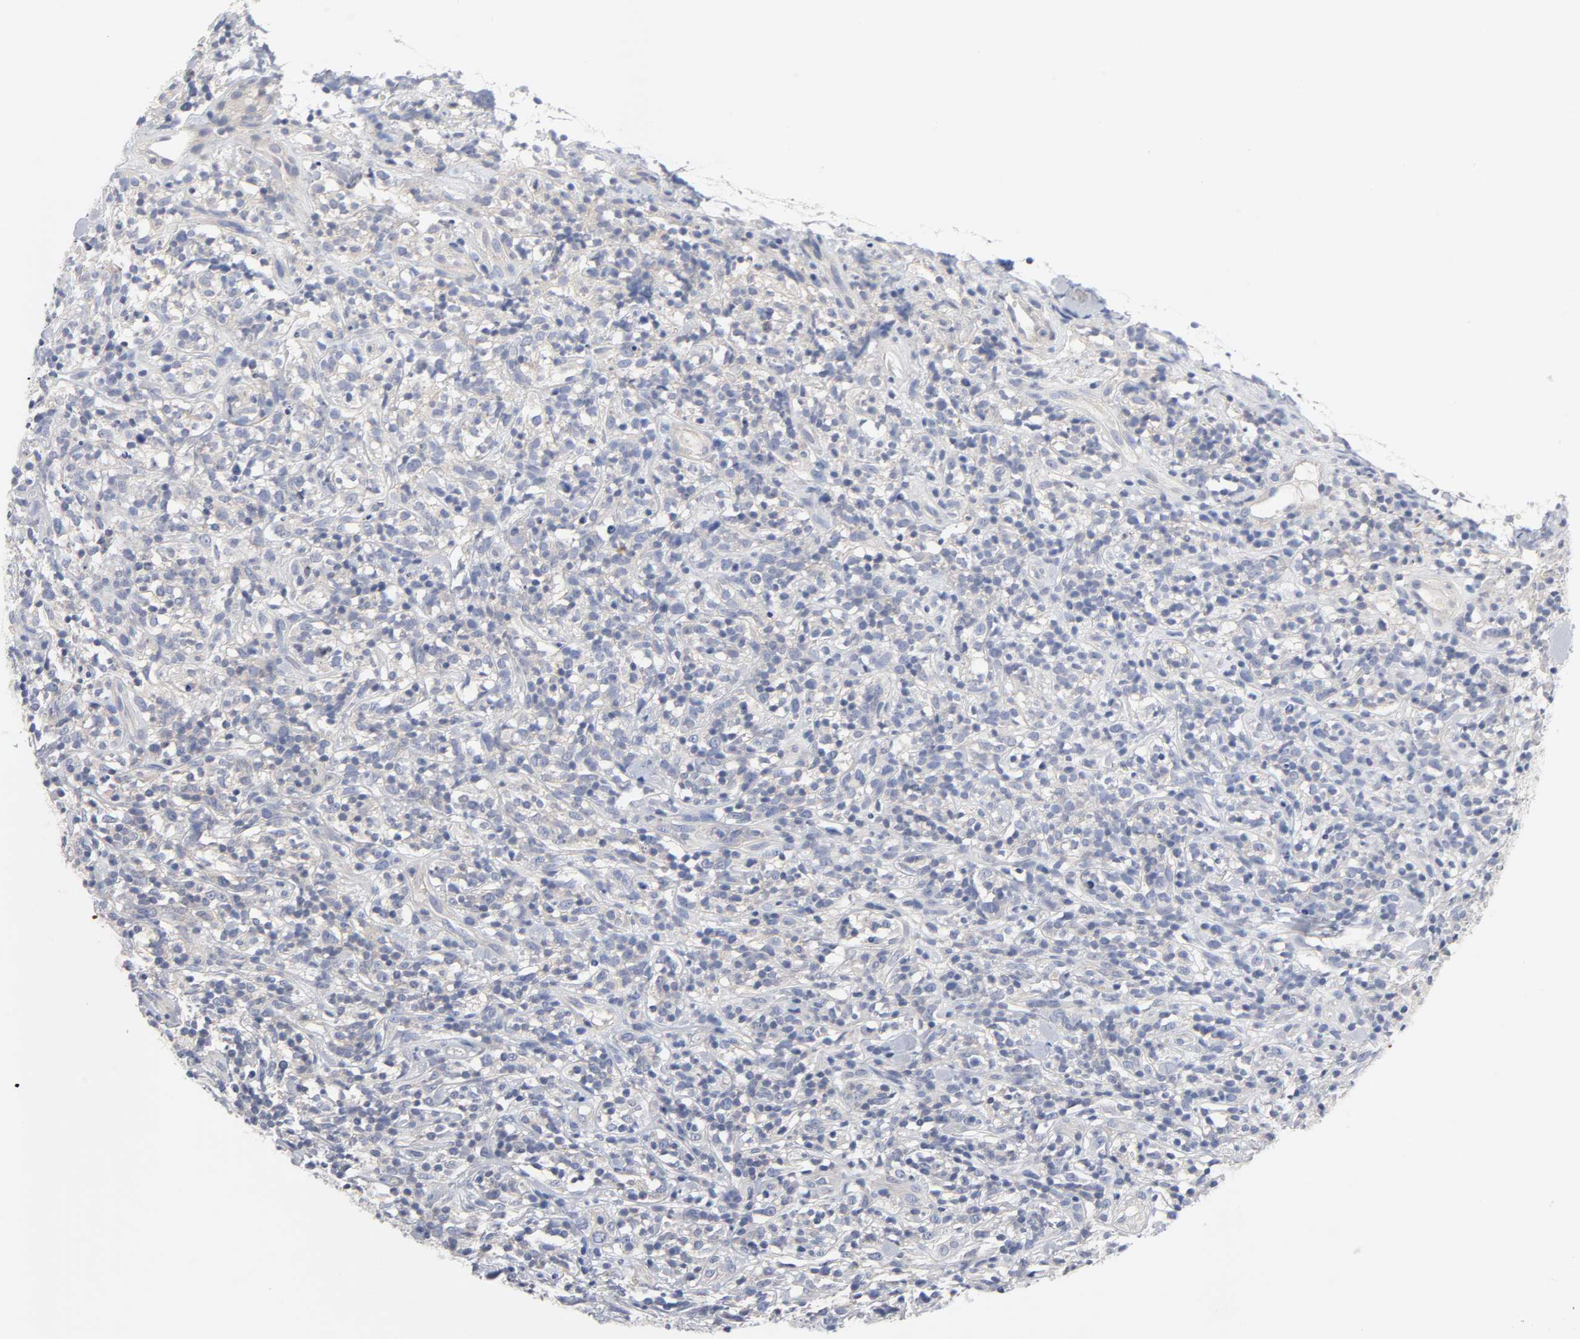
{"staining": {"intensity": "negative", "quantity": "none", "location": "none"}, "tissue": "lymphoma", "cell_type": "Tumor cells", "image_type": "cancer", "snomed": [{"axis": "morphology", "description": "Malignant lymphoma, non-Hodgkin's type, High grade"}, {"axis": "topography", "description": "Lymph node"}], "caption": "Tumor cells are negative for protein expression in human high-grade malignant lymphoma, non-Hodgkin's type.", "gene": "ROCK1", "patient": {"sex": "female", "age": 73}}